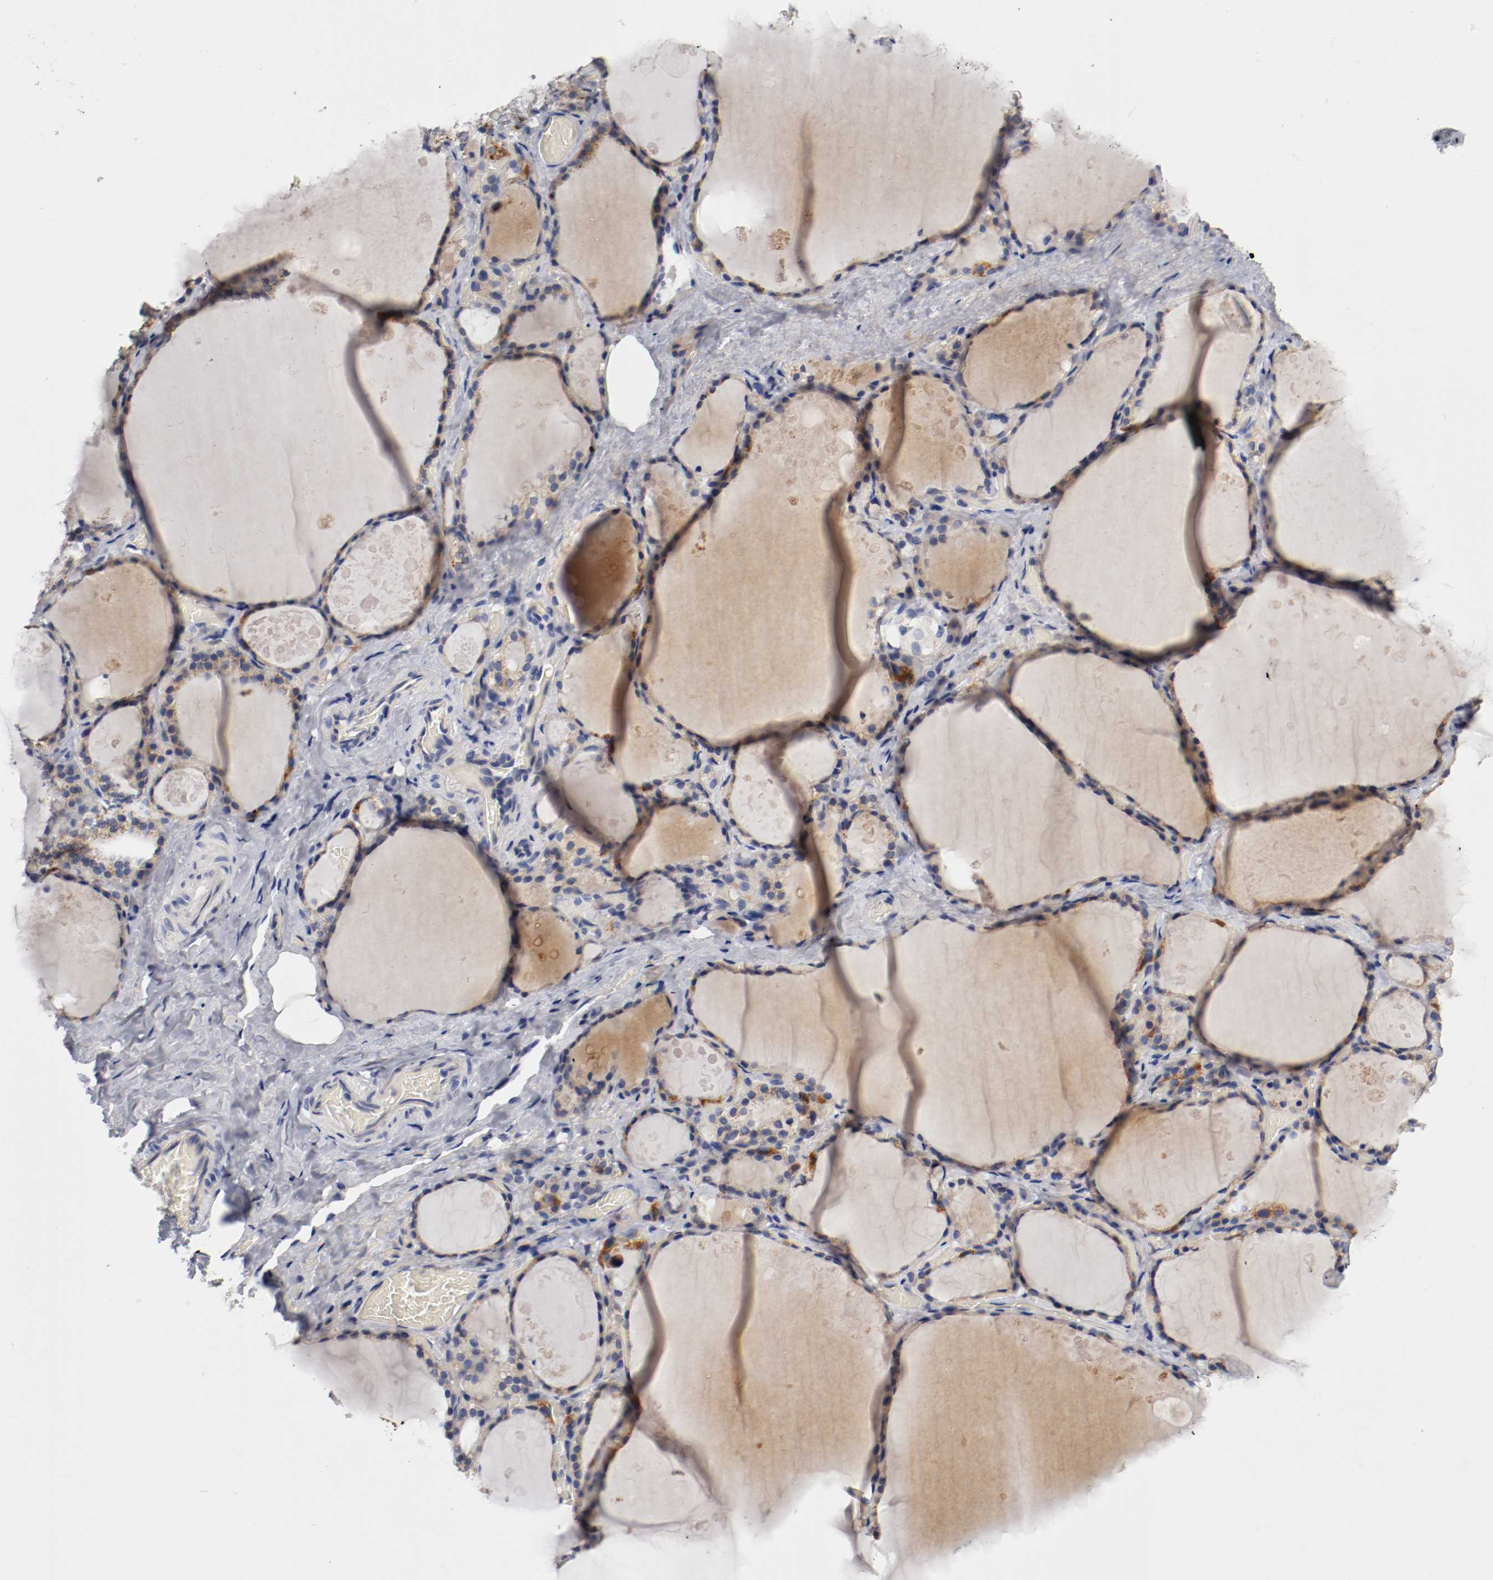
{"staining": {"intensity": "moderate", "quantity": ">75%", "location": "cytoplasmic/membranous"}, "tissue": "thyroid gland", "cell_type": "Glandular cells", "image_type": "normal", "snomed": [{"axis": "morphology", "description": "Normal tissue, NOS"}, {"axis": "topography", "description": "Thyroid gland"}], "caption": "A high-resolution image shows IHC staining of benign thyroid gland, which reveals moderate cytoplasmic/membranous expression in about >75% of glandular cells.", "gene": "PCSK6", "patient": {"sex": "male", "age": 61}}